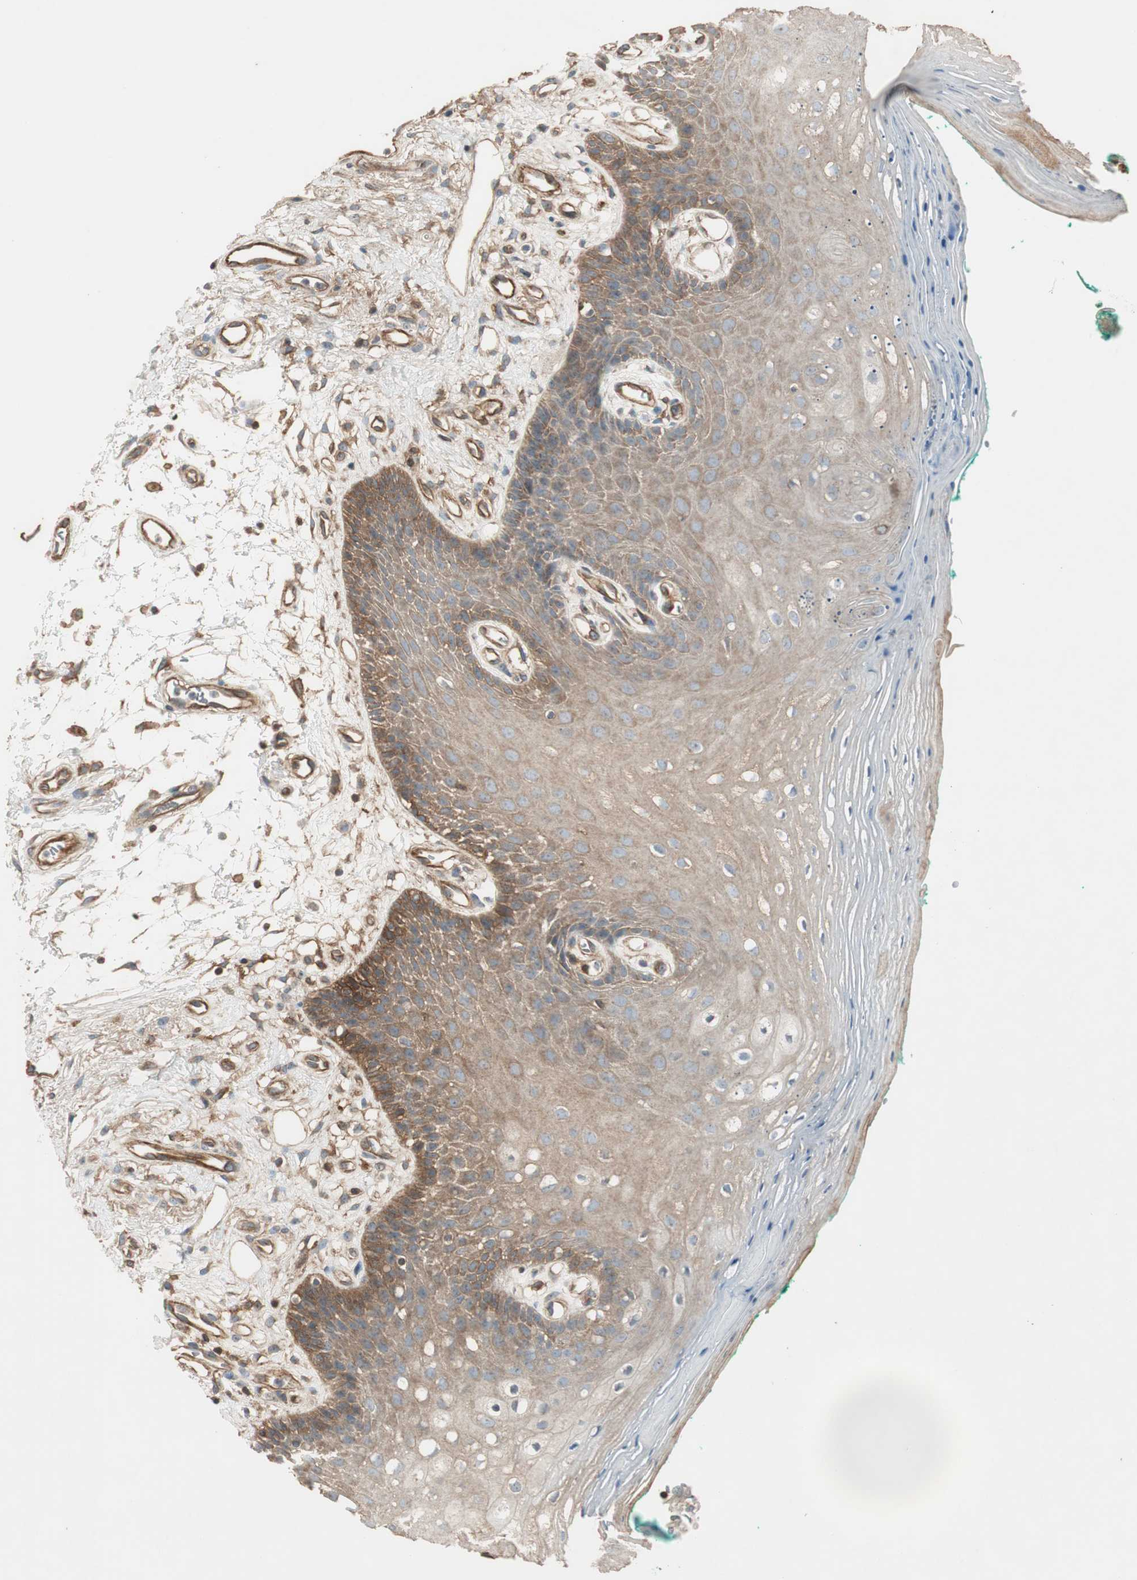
{"staining": {"intensity": "moderate", "quantity": ">75%", "location": "cytoplasmic/membranous"}, "tissue": "oral mucosa", "cell_type": "Squamous epithelial cells", "image_type": "normal", "snomed": [{"axis": "morphology", "description": "Normal tissue, NOS"}, {"axis": "topography", "description": "Skeletal muscle"}, {"axis": "topography", "description": "Oral tissue"}, {"axis": "topography", "description": "Peripheral nerve tissue"}], "caption": "Oral mucosa was stained to show a protein in brown. There is medium levels of moderate cytoplasmic/membranous staining in about >75% of squamous epithelial cells.", "gene": "BTN3A3", "patient": {"sex": "female", "age": 84}}